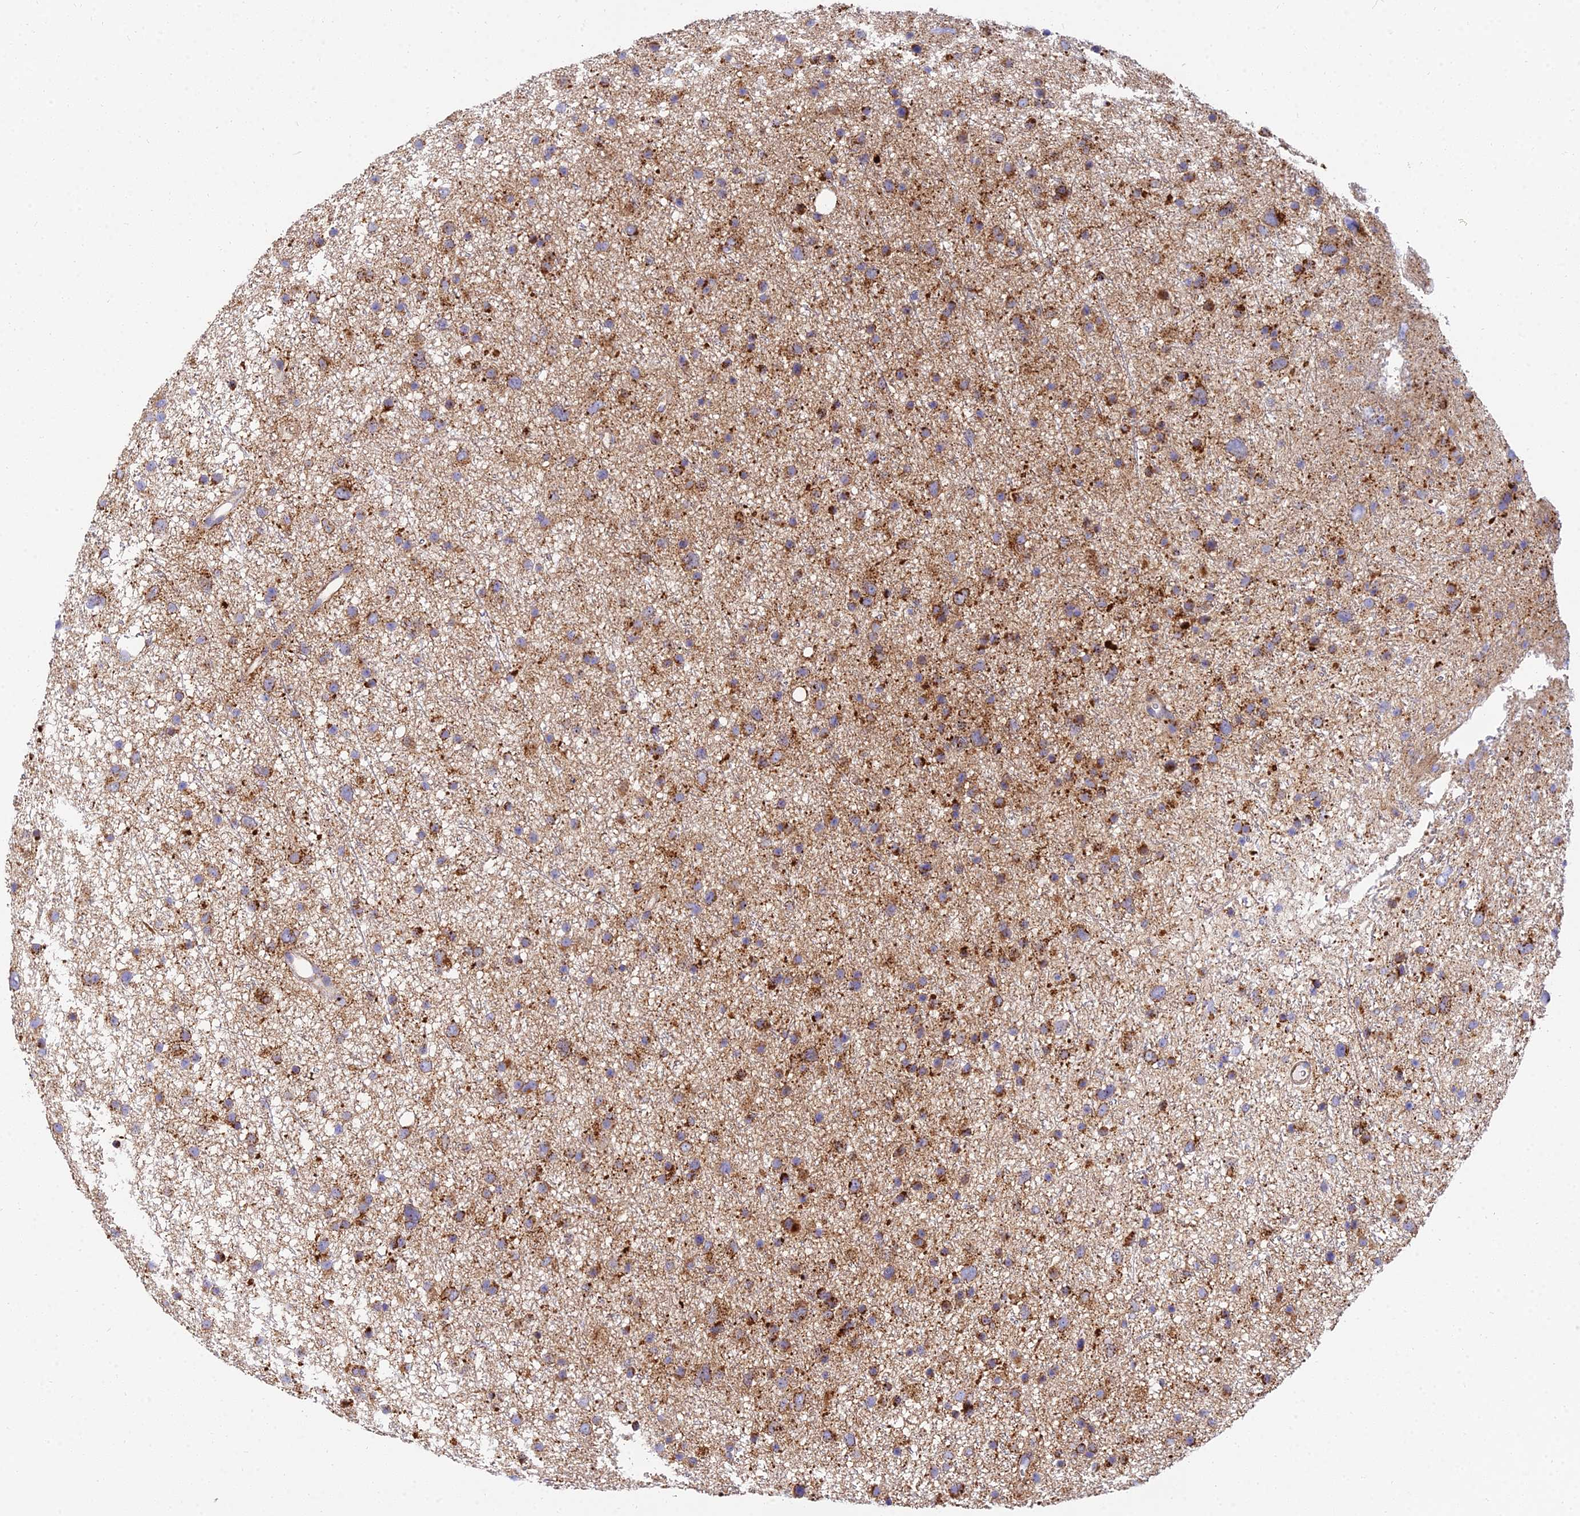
{"staining": {"intensity": "moderate", "quantity": ">75%", "location": "cytoplasmic/membranous"}, "tissue": "glioma", "cell_type": "Tumor cells", "image_type": "cancer", "snomed": [{"axis": "morphology", "description": "Glioma, malignant, Low grade"}, {"axis": "topography", "description": "Cerebral cortex"}], "caption": "Immunohistochemistry (IHC) staining of low-grade glioma (malignant), which shows medium levels of moderate cytoplasmic/membranous positivity in about >75% of tumor cells indicating moderate cytoplasmic/membranous protein expression. The staining was performed using DAB (brown) for protein detection and nuclei were counterstained in hematoxylin (blue).", "gene": "ARL8B", "patient": {"sex": "female", "age": 39}}